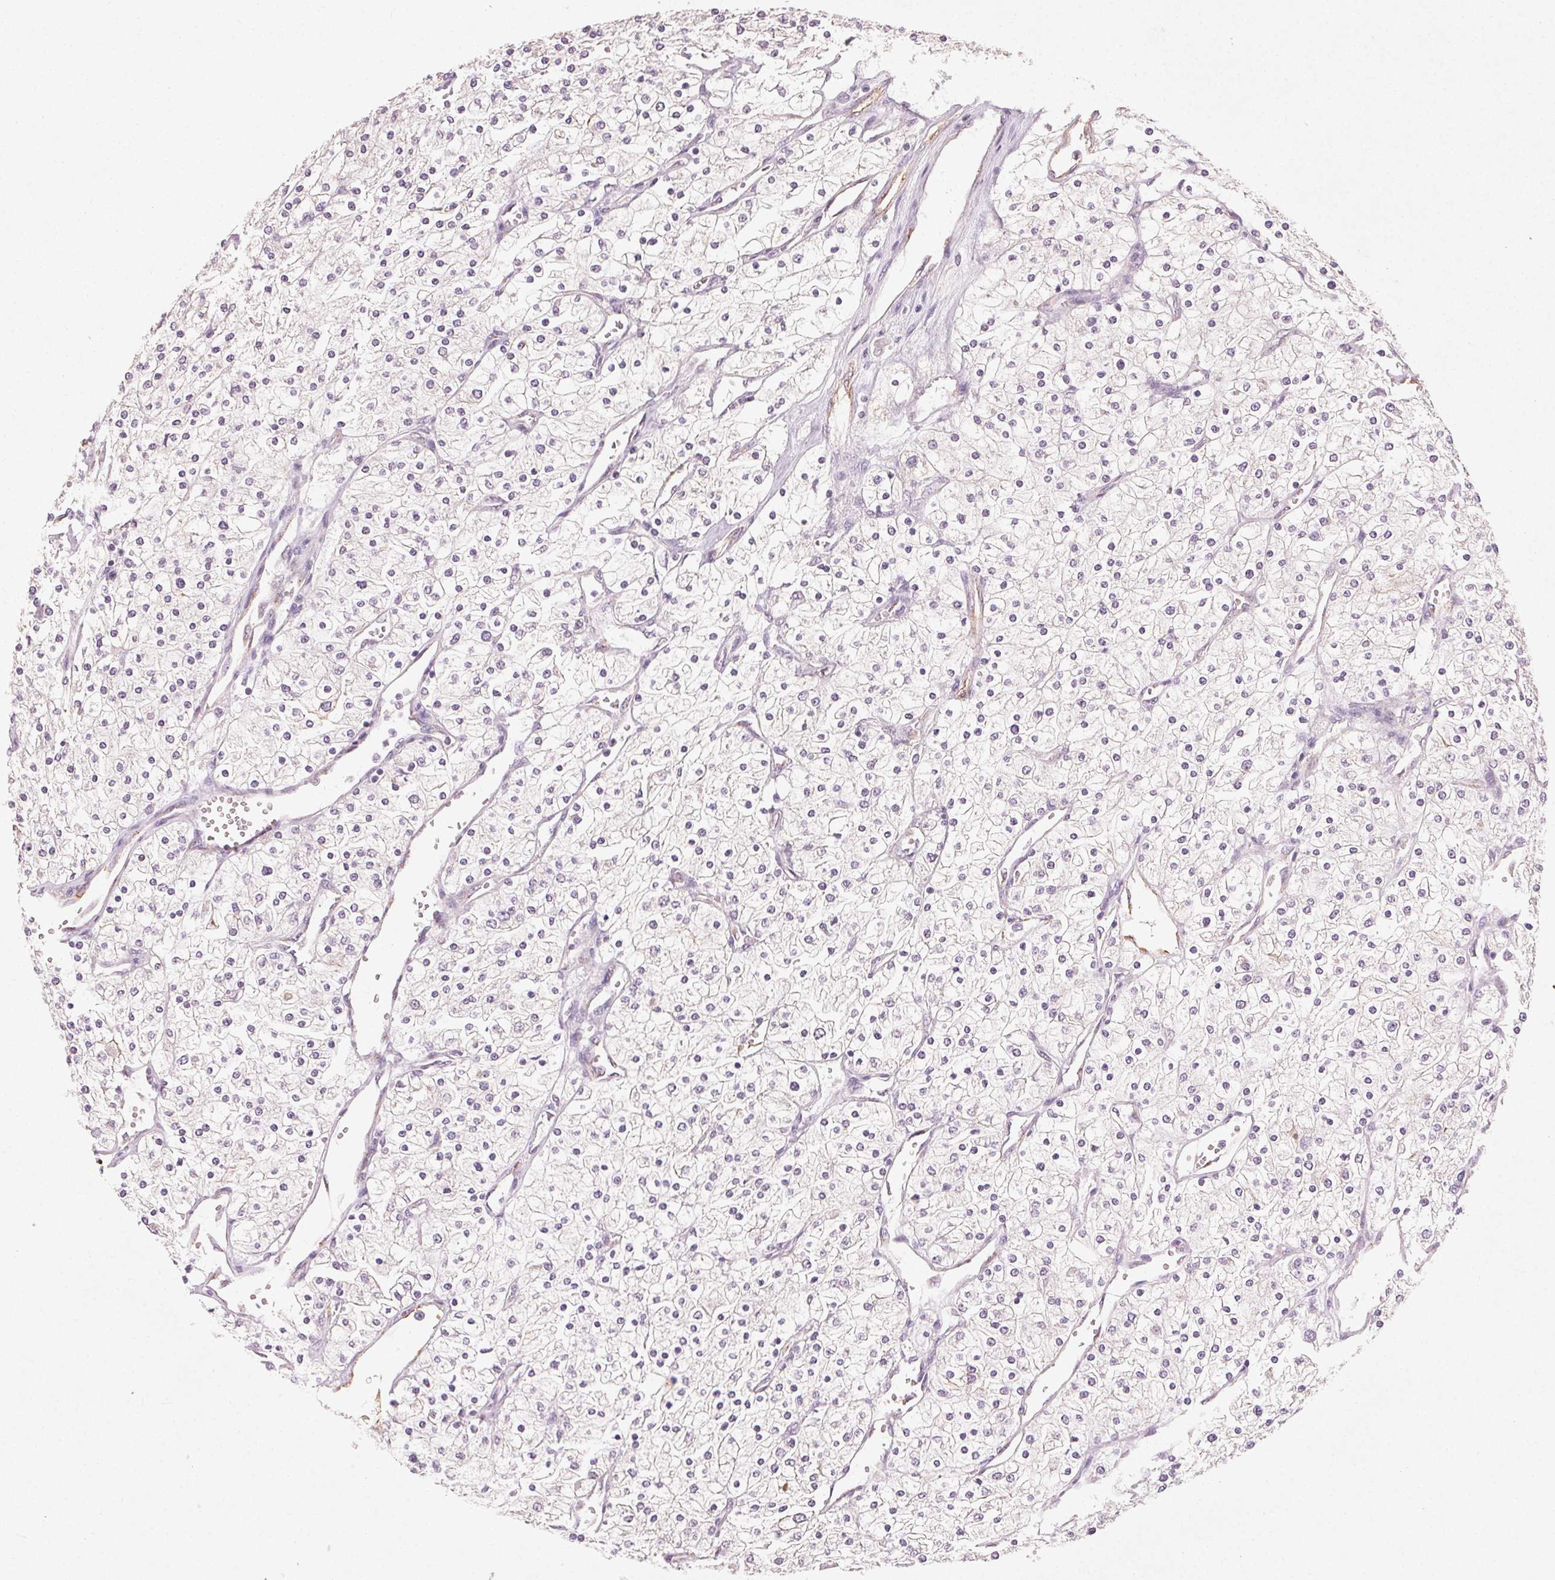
{"staining": {"intensity": "negative", "quantity": "none", "location": "none"}, "tissue": "renal cancer", "cell_type": "Tumor cells", "image_type": "cancer", "snomed": [{"axis": "morphology", "description": "Adenocarcinoma, NOS"}, {"axis": "topography", "description": "Kidney"}], "caption": "A photomicrograph of human renal cancer is negative for staining in tumor cells. Brightfield microscopy of IHC stained with DAB (brown) and hematoxylin (blue), captured at high magnification.", "gene": "CLTRN", "patient": {"sex": "male", "age": 80}}